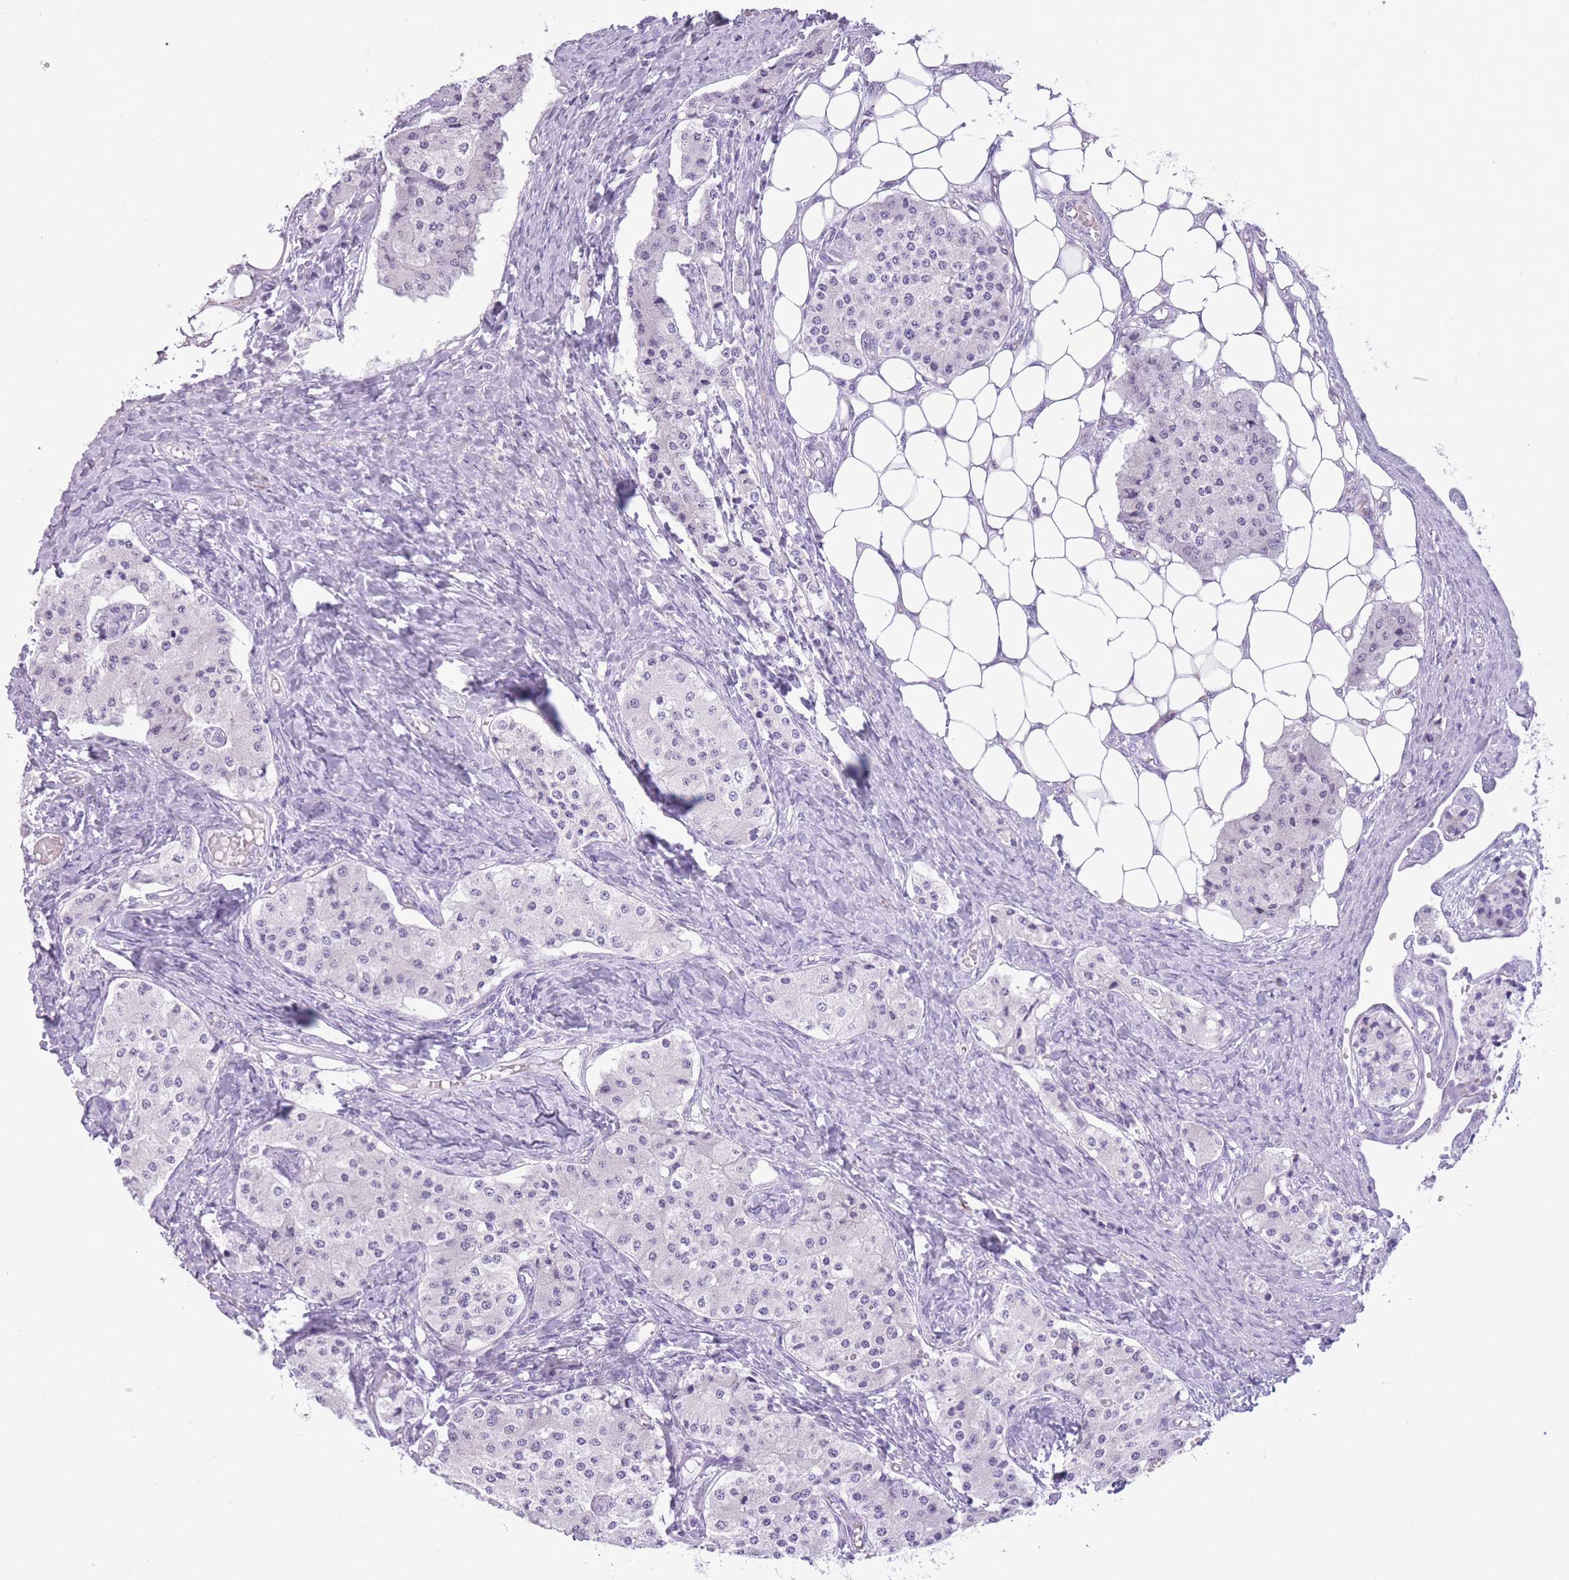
{"staining": {"intensity": "negative", "quantity": "none", "location": "none"}, "tissue": "carcinoid", "cell_type": "Tumor cells", "image_type": "cancer", "snomed": [{"axis": "morphology", "description": "Carcinoid, malignant, NOS"}, {"axis": "topography", "description": "Colon"}], "caption": "Immunohistochemistry (IHC) image of human malignant carcinoid stained for a protein (brown), which shows no positivity in tumor cells.", "gene": "GOLGA6D", "patient": {"sex": "female", "age": 52}}